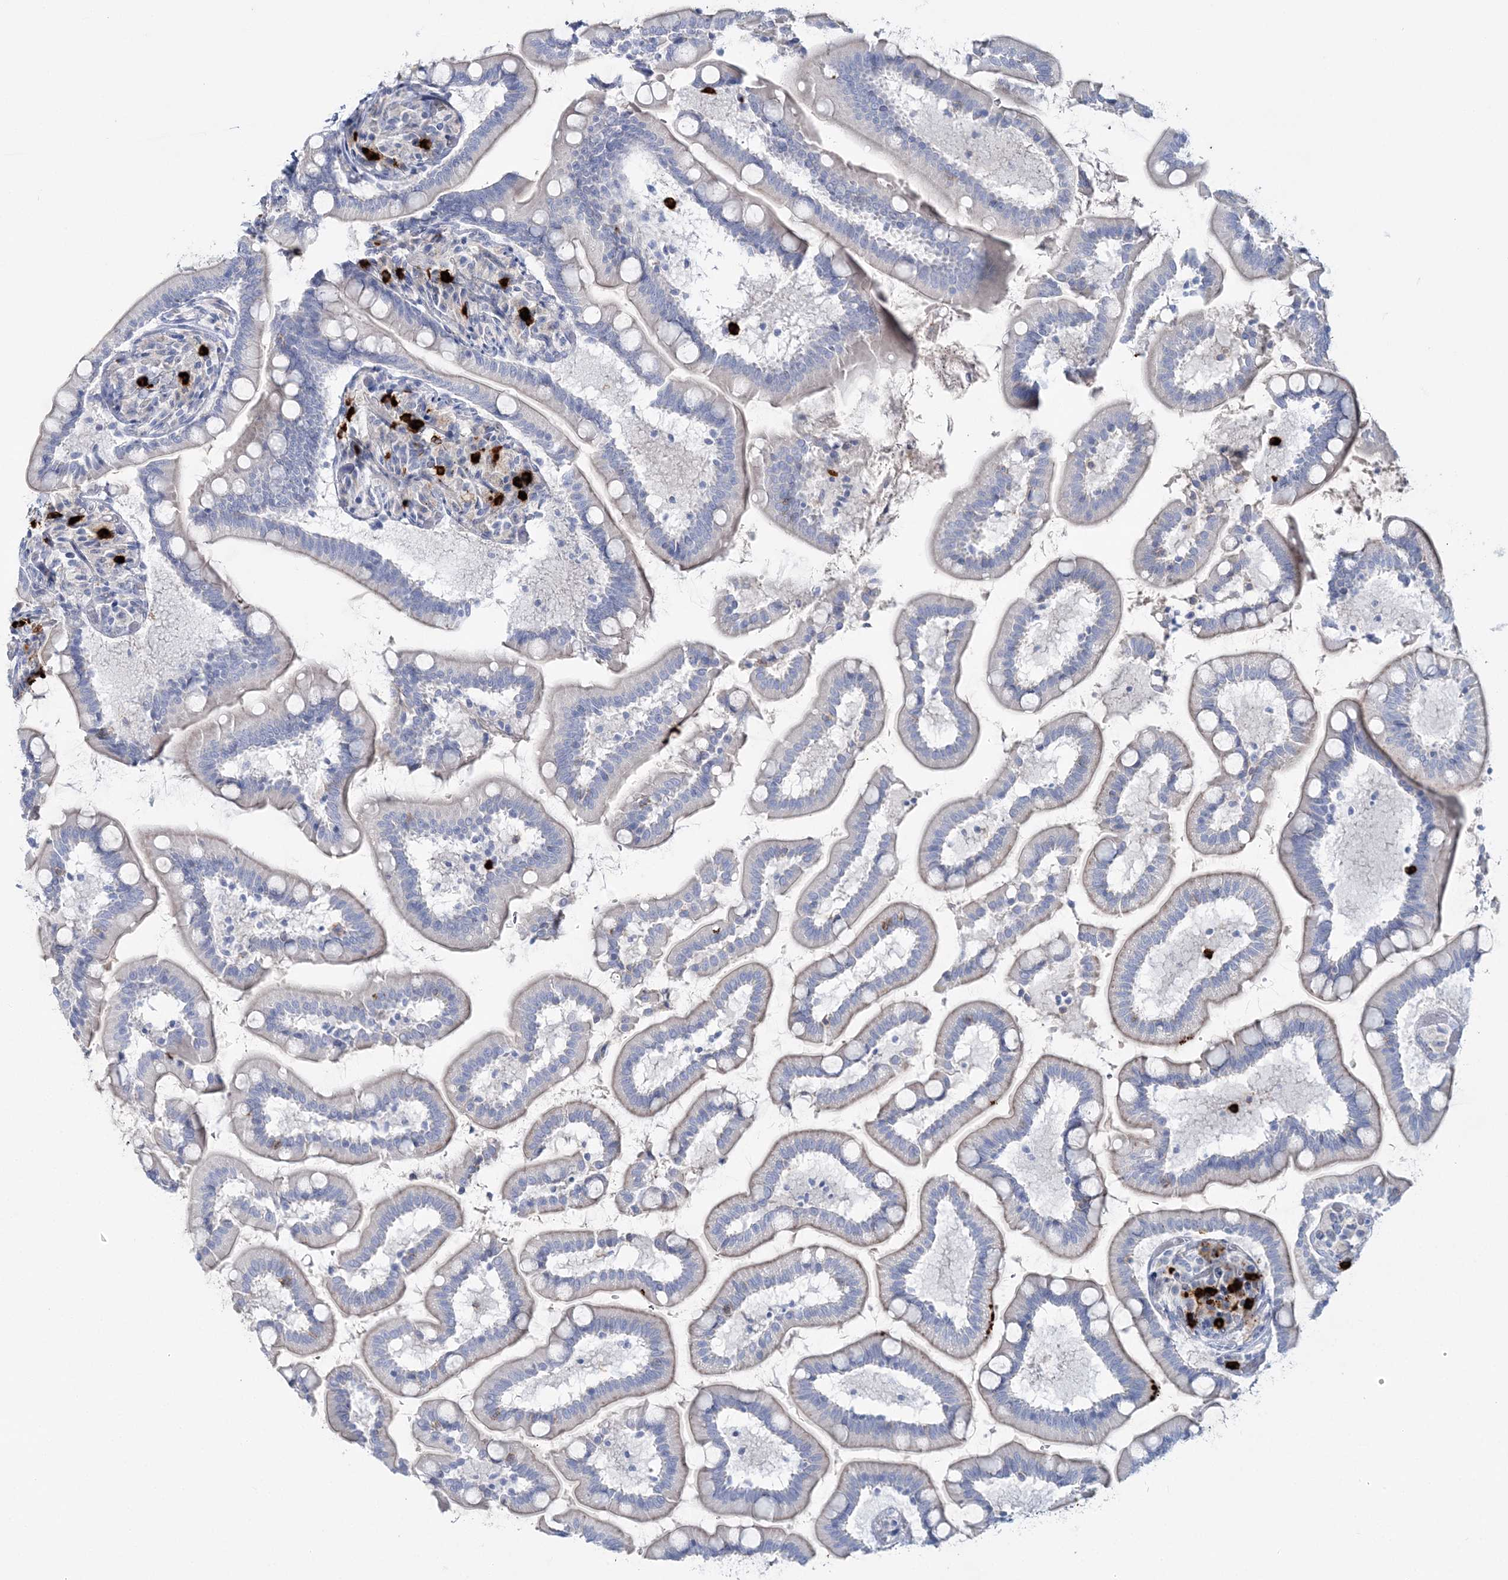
{"staining": {"intensity": "negative", "quantity": "none", "location": "none"}, "tissue": "small intestine", "cell_type": "Glandular cells", "image_type": "normal", "snomed": [{"axis": "morphology", "description": "Normal tissue, NOS"}, {"axis": "topography", "description": "Small intestine"}], "caption": "Immunohistochemistry histopathology image of unremarkable small intestine: small intestine stained with DAB reveals no significant protein staining in glandular cells.", "gene": "WDSUB1", "patient": {"sex": "female", "age": 64}}